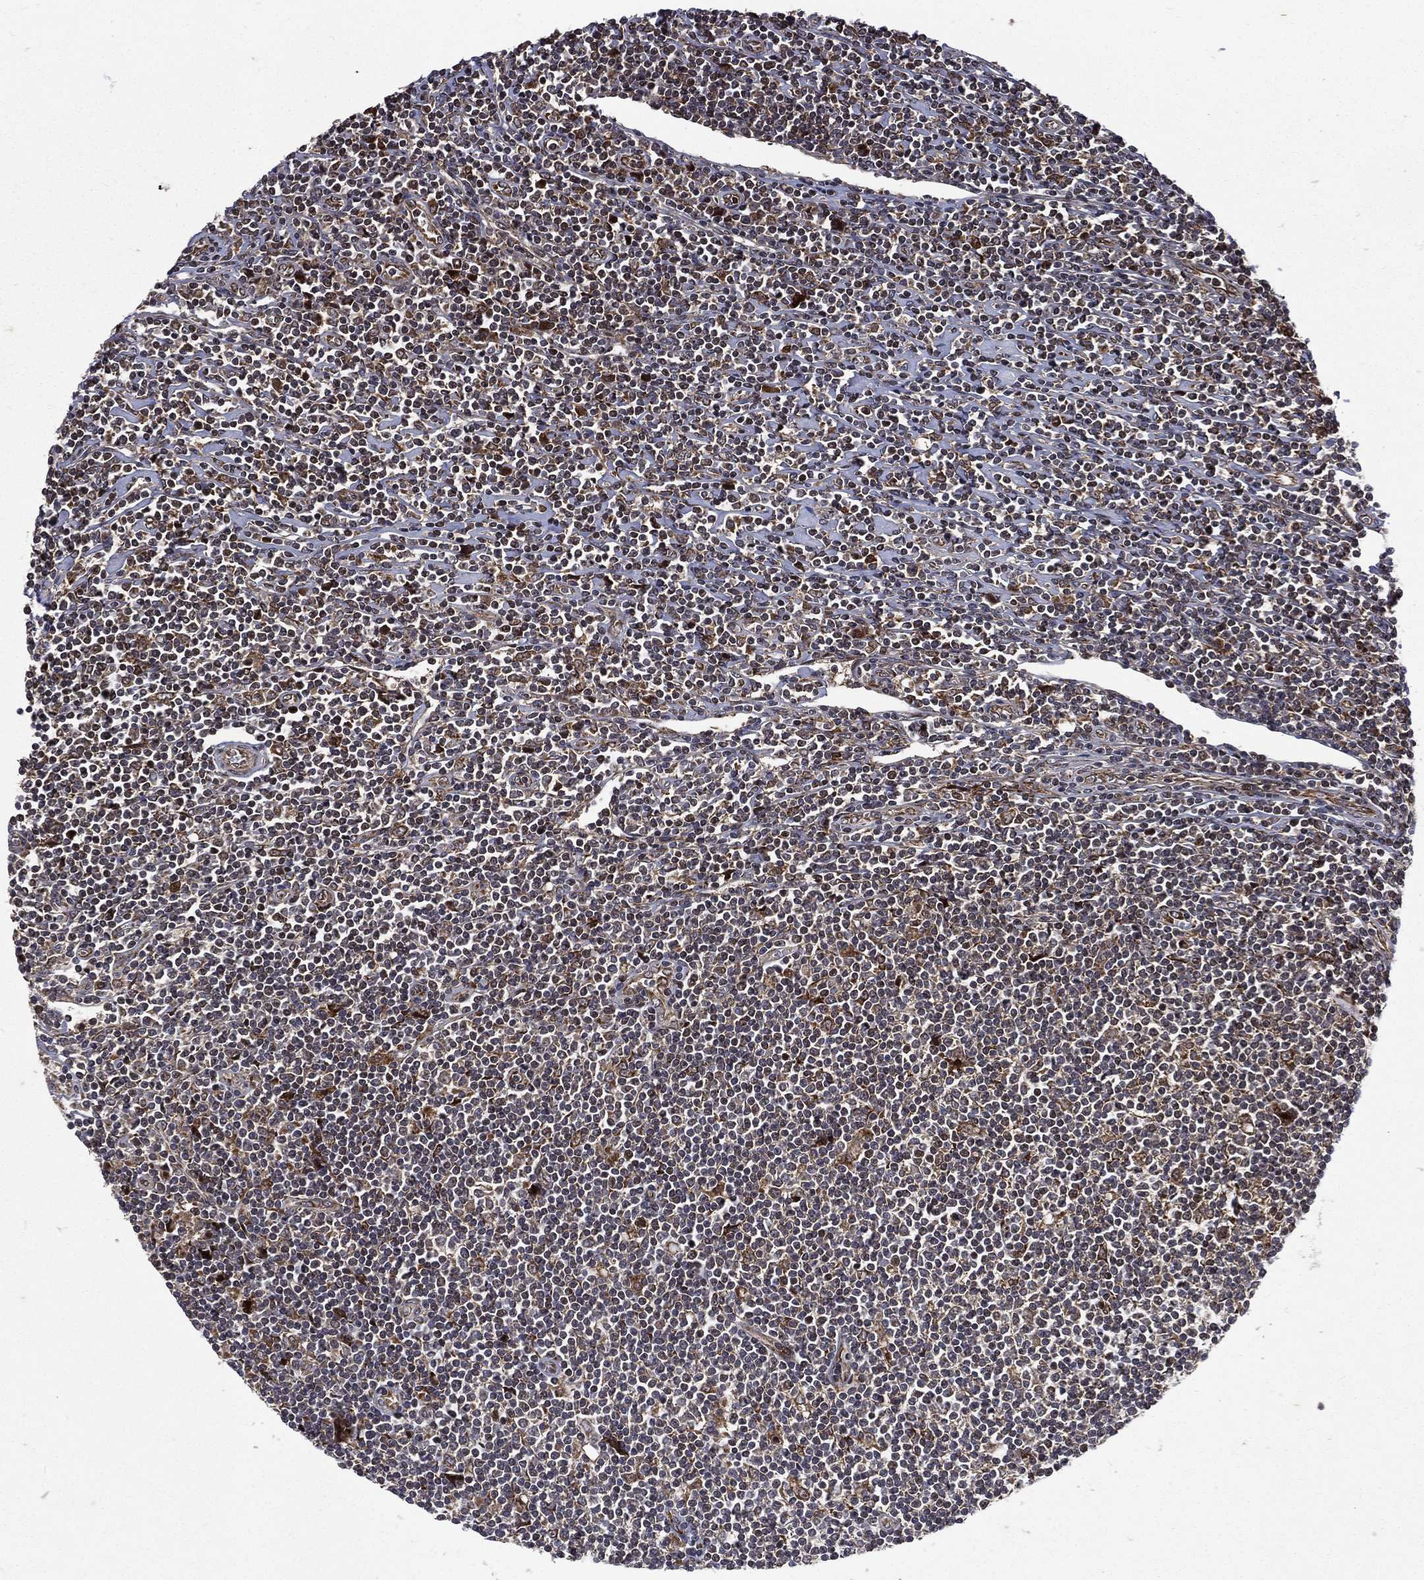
{"staining": {"intensity": "moderate", "quantity": "25%-75%", "location": "cytoplasmic/membranous"}, "tissue": "lymphoma", "cell_type": "Tumor cells", "image_type": "cancer", "snomed": [{"axis": "morphology", "description": "Hodgkin's disease, NOS"}, {"axis": "topography", "description": "Lymph node"}], "caption": "Moderate cytoplasmic/membranous staining for a protein is present in approximately 25%-75% of tumor cells of Hodgkin's disease using IHC.", "gene": "RAB11FIP4", "patient": {"sex": "male", "age": 40}}